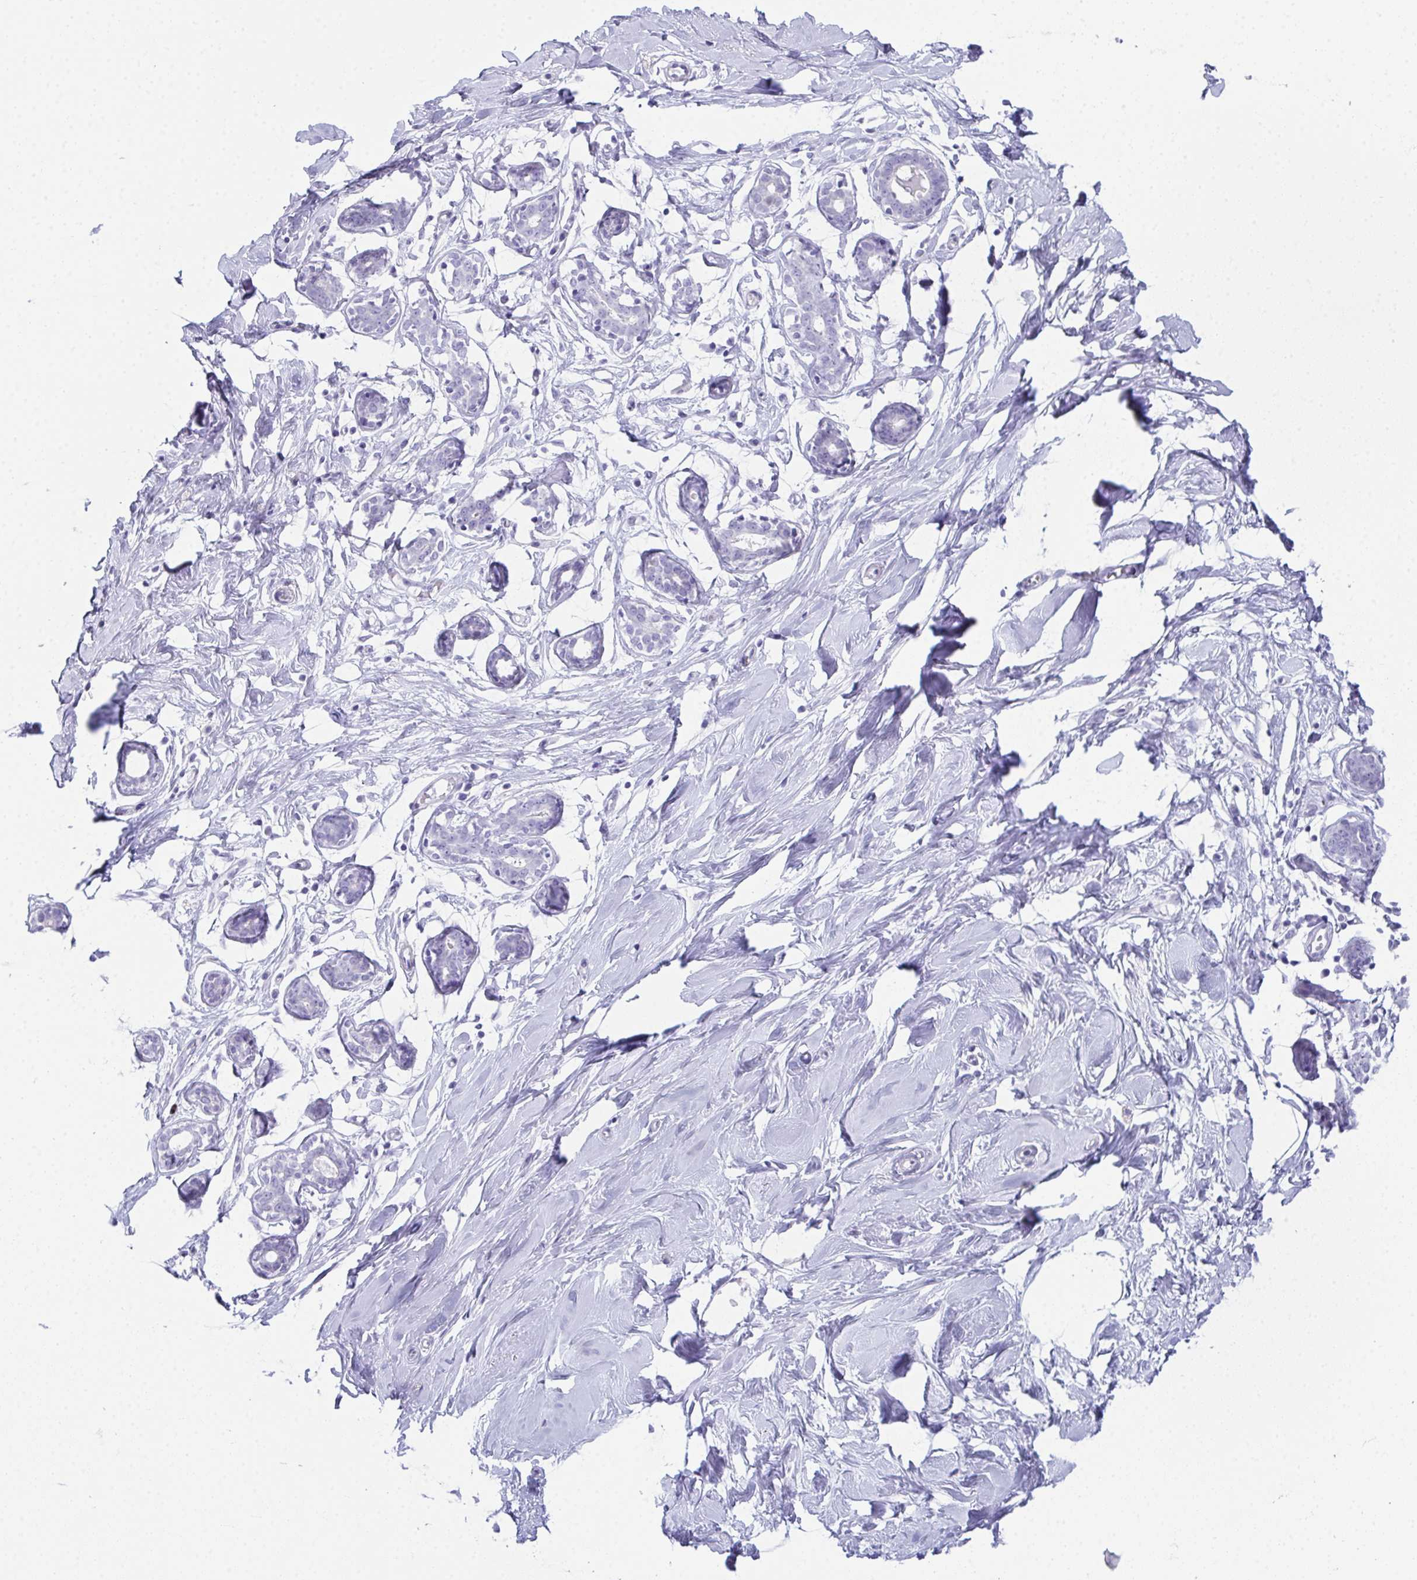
{"staining": {"intensity": "negative", "quantity": "none", "location": "none"}, "tissue": "breast", "cell_type": "Adipocytes", "image_type": "normal", "snomed": [{"axis": "morphology", "description": "Normal tissue, NOS"}, {"axis": "topography", "description": "Breast"}], "caption": "Breast was stained to show a protein in brown. There is no significant staining in adipocytes. (DAB (3,3'-diaminobenzidine) immunohistochemistry (IHC) visualized using brightfield microscopy, high magnification).", "gene": "TEX19", "patient": {"sex": "female", "age": 27}}